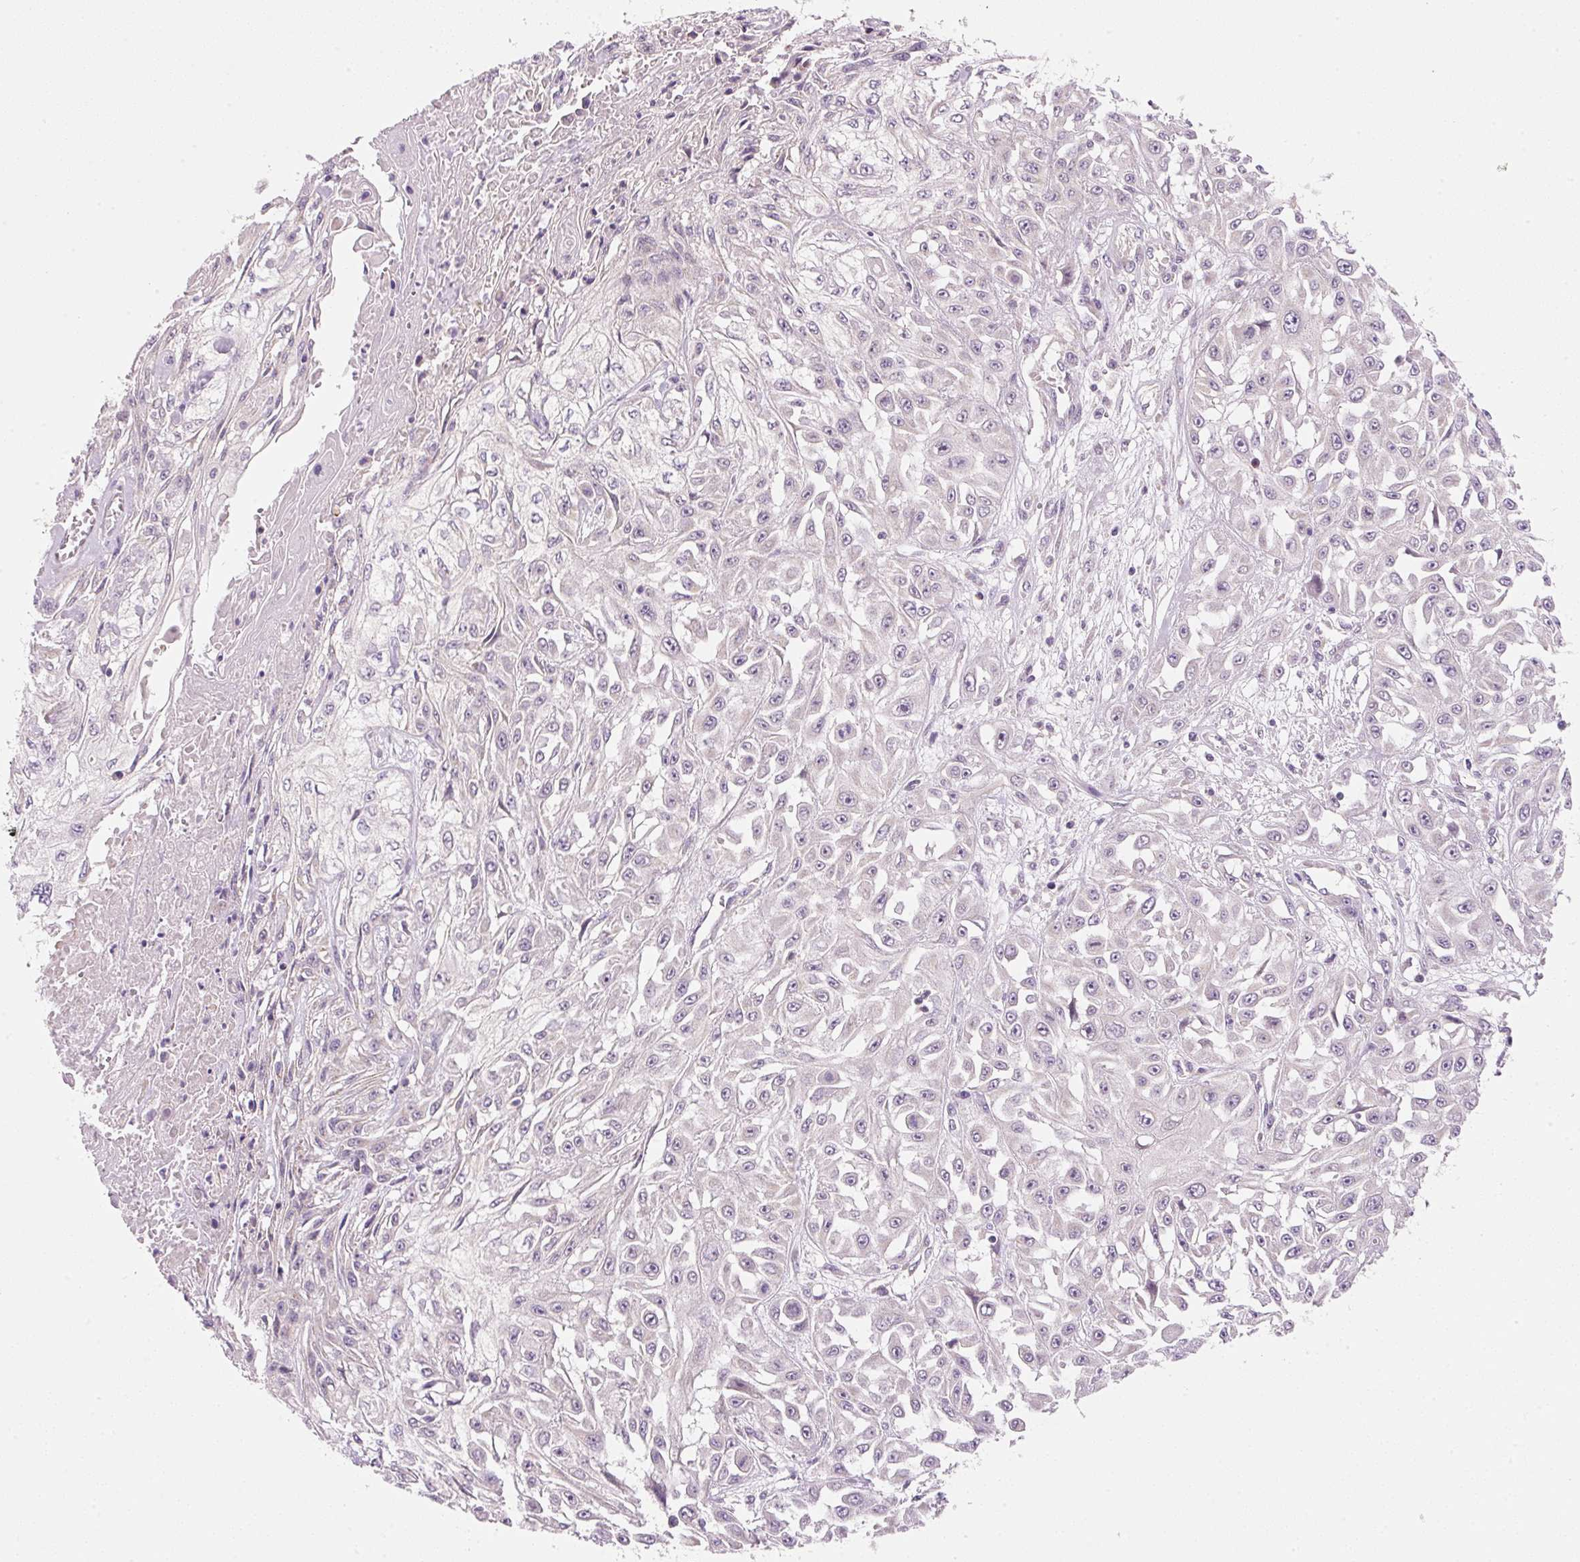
{"staining": {"intensity": "negative", "quantity": "none", "location": "none"}, "tissue": "skin cancer", "cell_type": "Tumor cells", "image_type": "cancer", "snomed": [{"axis": "morphology", "description": "Squamous cell carcinoma, NOS"}, {"axis": "morphology", "description": "Squamous cell carcinoma, metastatic, NOS"}, {"axis": "topography", "description": "Skin"}, {"axis": "topography", "description": "Lymph node"}], "caption": "Tumor cells show no significant positivity in skin cancer.", "gene": "FAM78B", "patient": {"sex": "male", "age": 75}}